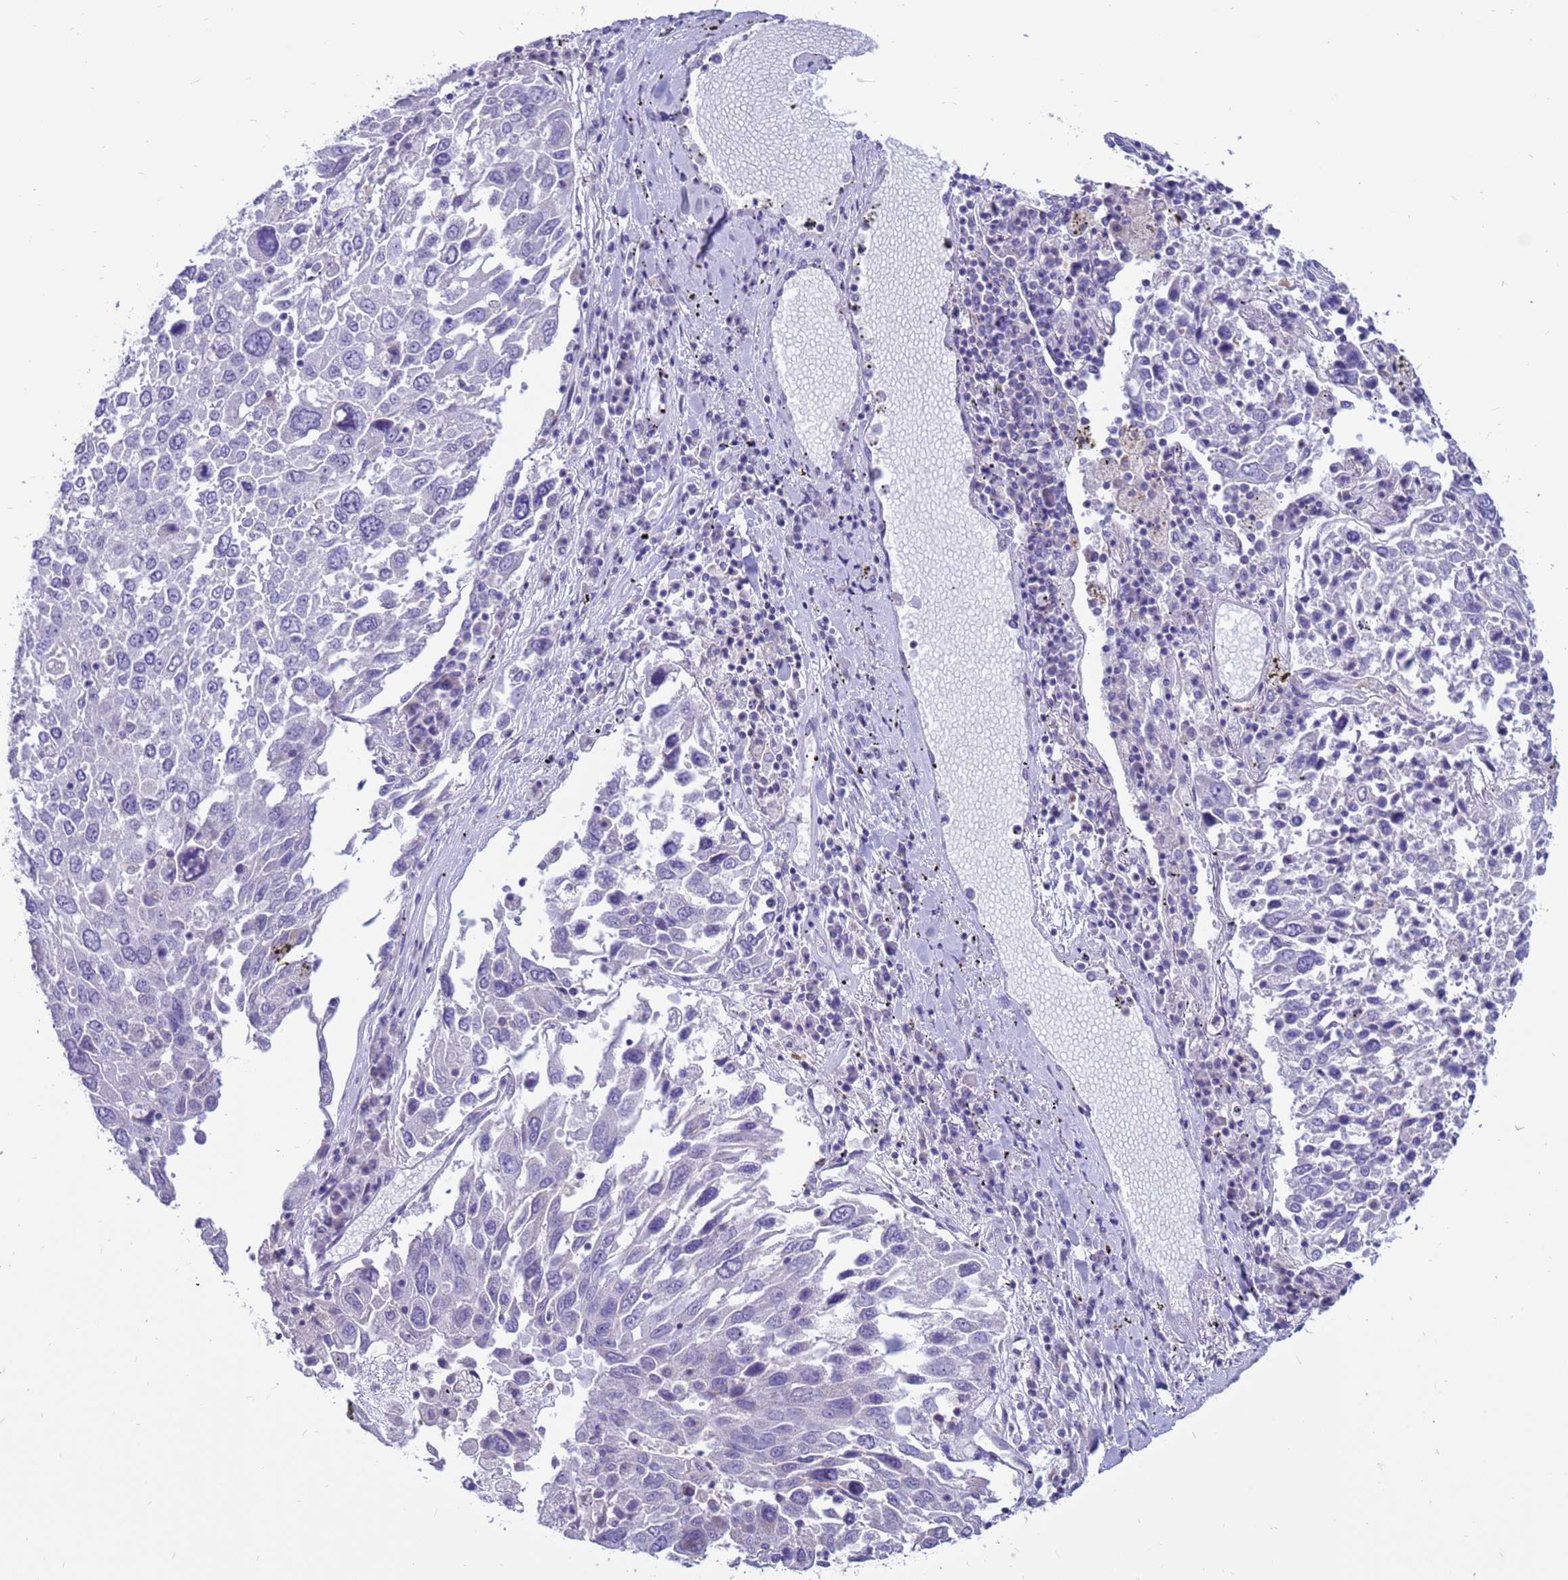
{"staining": {"intensity": "negative", "quantity": "none", "location": "none"}, "tissue": "lung cancer", "cell_type": "Tumor cells", "image_type": "cancer", "snomed": [{"axis": "morphology", "description": "Squamous cell carcinoma, NOS"}, {"axis": "topography", "description": "Lung"}], "caption": "DAB immunohistochemical staining of human squamous cell carcinoma (lung) displays no significant expression in tumor cells. (DAB immunohistochemistry visualized using brightfield microscopy, high magnification).", "gene": "PDE10A", "patient": {"sex": "male", "age": 65}}